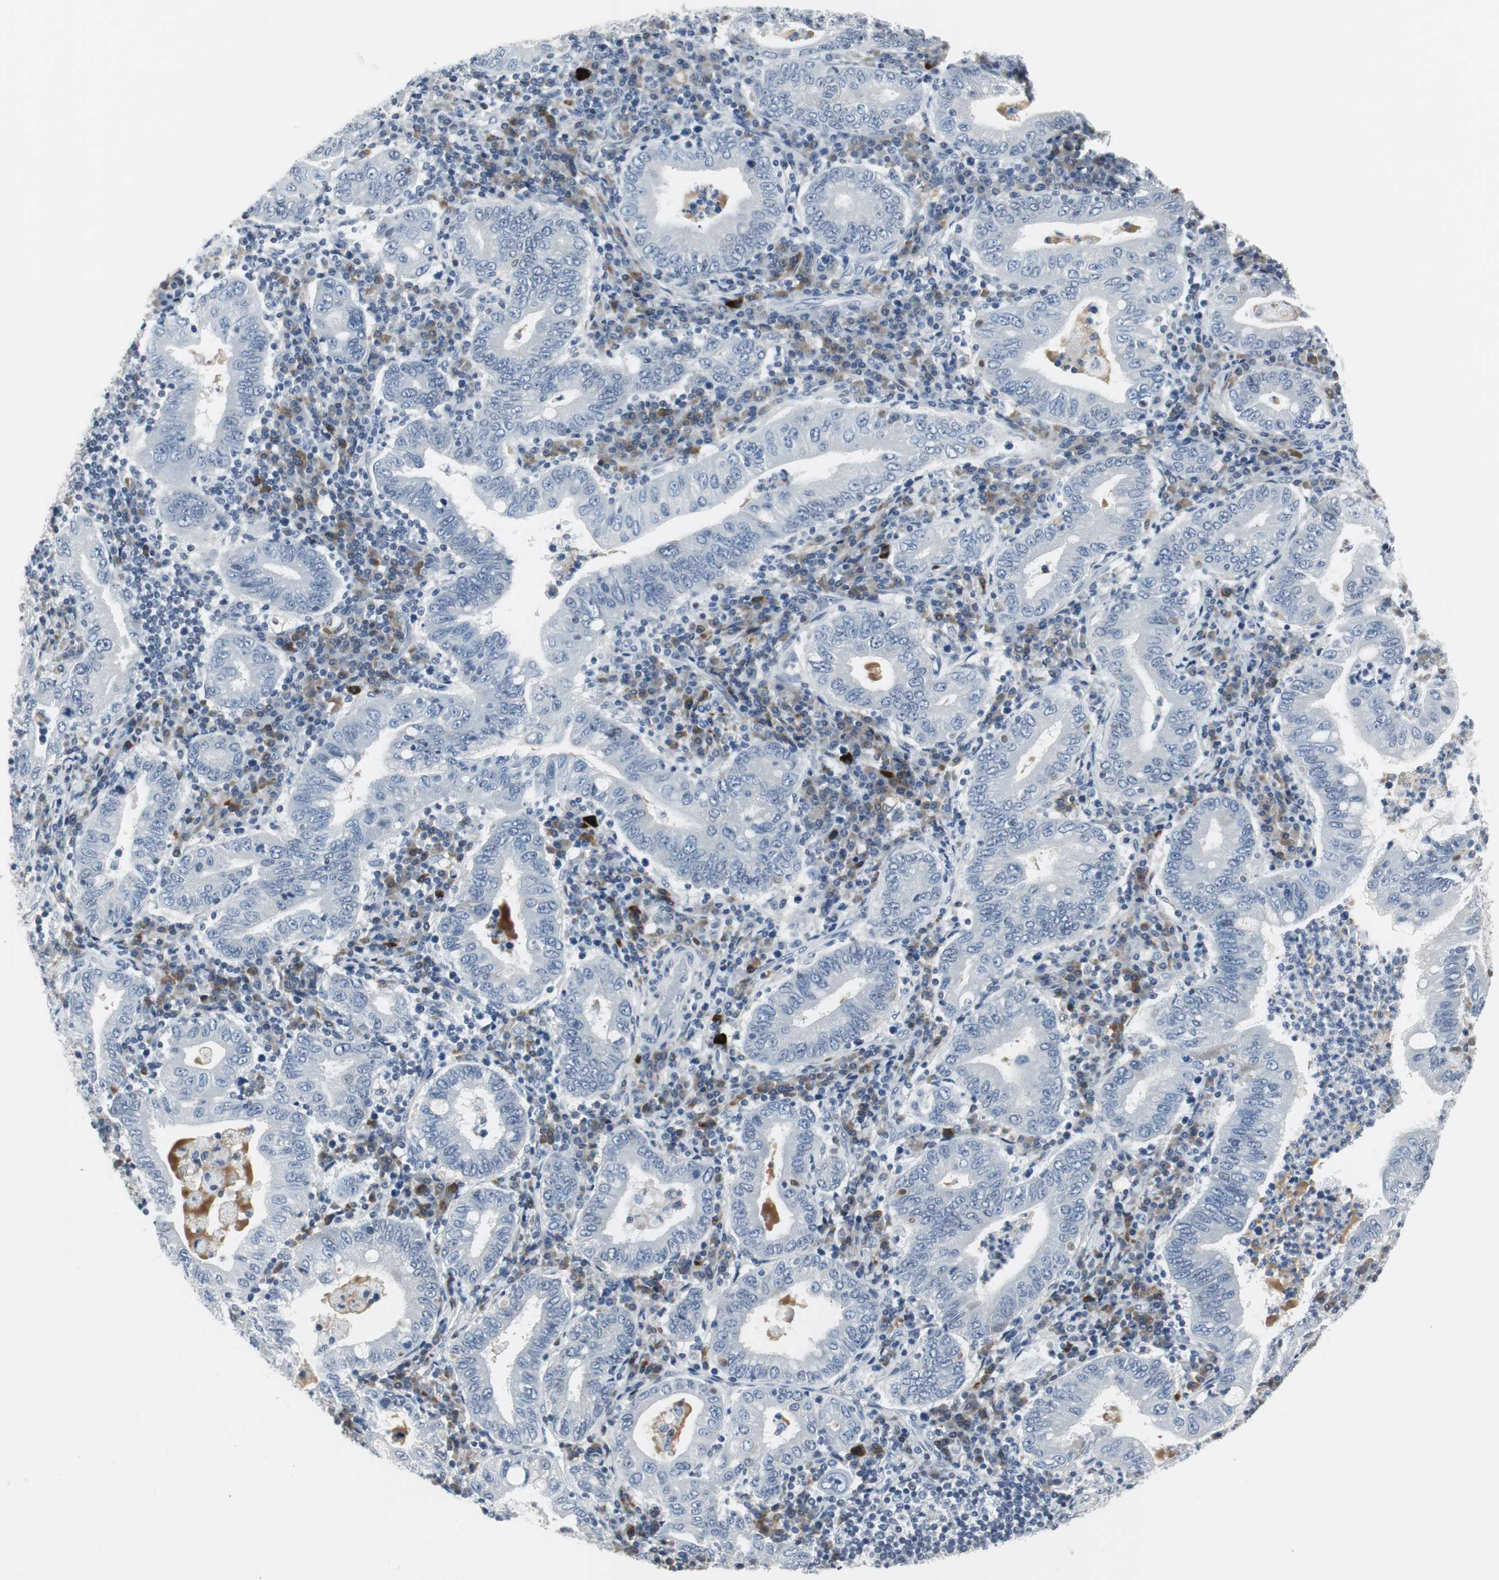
{"staining": {"intensity": "negative", "quantity": "none", "location": "none"}, "tissue": "stomach cancer", "cell_type": "Tumor cells", "image_type": "cancer", "snomed": [{"axis": "morphology", "description": "Normal tissue, NOS"}, {"axis": "morphology", "description": "Adenocarcinoma, NOS"}, {"axis": "topography", "description": "Esophagus"}, {"axis": "topography", "description": "Stomach, upper"}, {"axis": "topography", "description": "Peripheral nerve tissue"}], "caption": "Immunohistochemical staining of stomach cancer shows no significant staining in tumor cells. The staining was performed using DAB to visualize the protein expression in brown, while the nuclei were stained in blue with hematoxylin (Magnification: 20x).", "gene": "ELK1", "patient": {"sex": "male", "age": 62}}